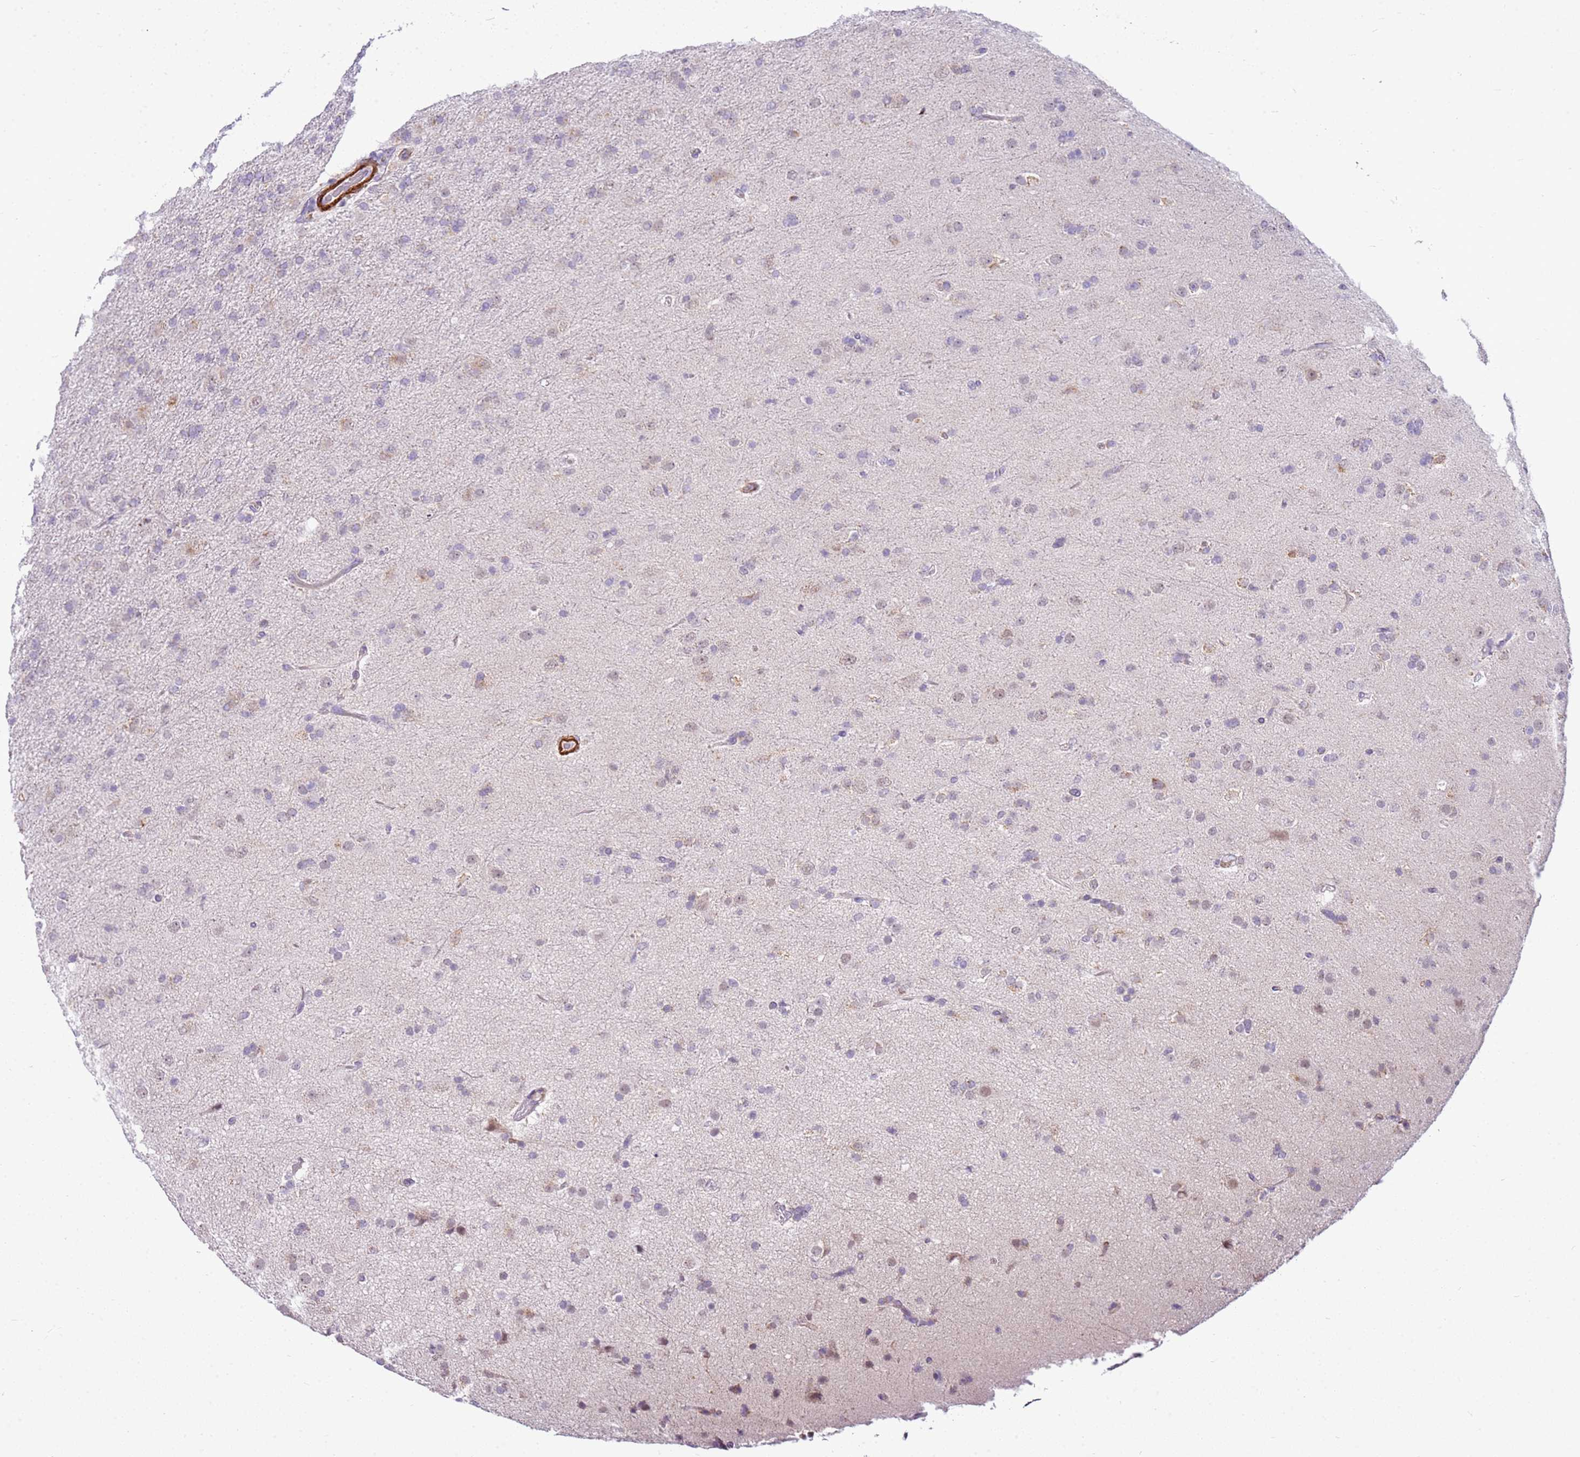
{"staining": {"intensity": "negative", "quantity": "none", "location": "none"}, "tissue": "glioma", "cell_type": "Tumor cells", "image_type": "cancer", "snomed": [{"axis": "morphology", "description": "Glioma, malignant, Low grade"}, {"axis": "topography", "description": "Brain"}], "caption": "An IHC micrograph of glioma is shown. There is no staining in tumor cells of glioma. Nuclei are stained in blue.", "gene": "SMIM4", "patient": {"sex": "male", "age": 65}}